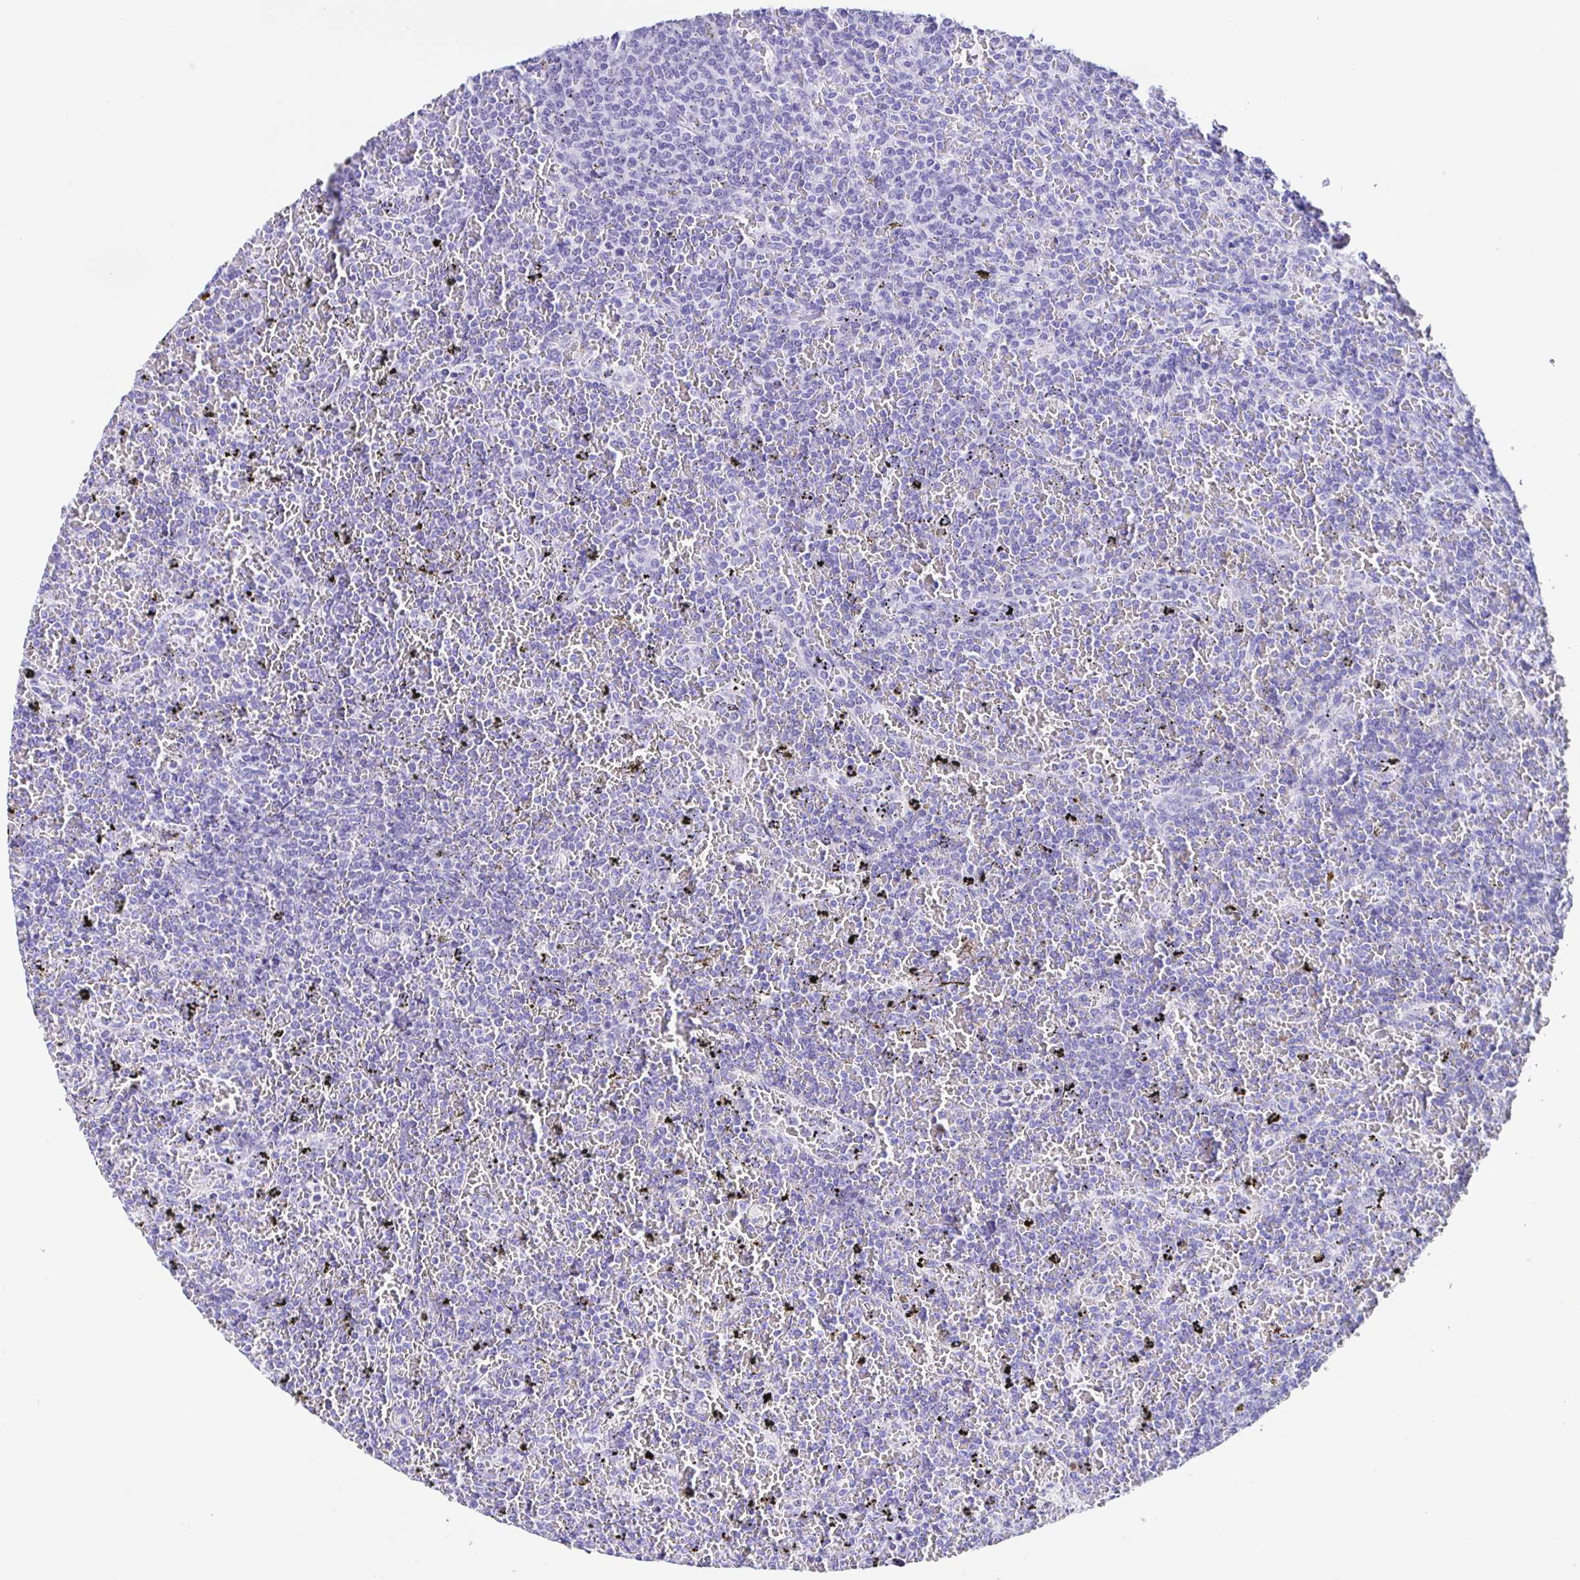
{"staining": {"intensity": "negative", "quantity": "none", "location": "none"}, "tissue": "lymphoma", "cell_type": "Tumor cells", "image_type": "cancer", "snomed": [{"axis": "morphology", "description": "Malignant lymphoma, non-Hodgkin's type, Low grade"}, {"axis": "topography", "description": "Spleen"}], "caption": "This micrograph is of lymphoma stained with immunohistochemistry (IHC) to label a protein in brown with the nuclei are counter-stained blue. There is no expression in tumor cells.", "gene": "PRAMEF19", "patient": {"sex": "female", "age": 77}}